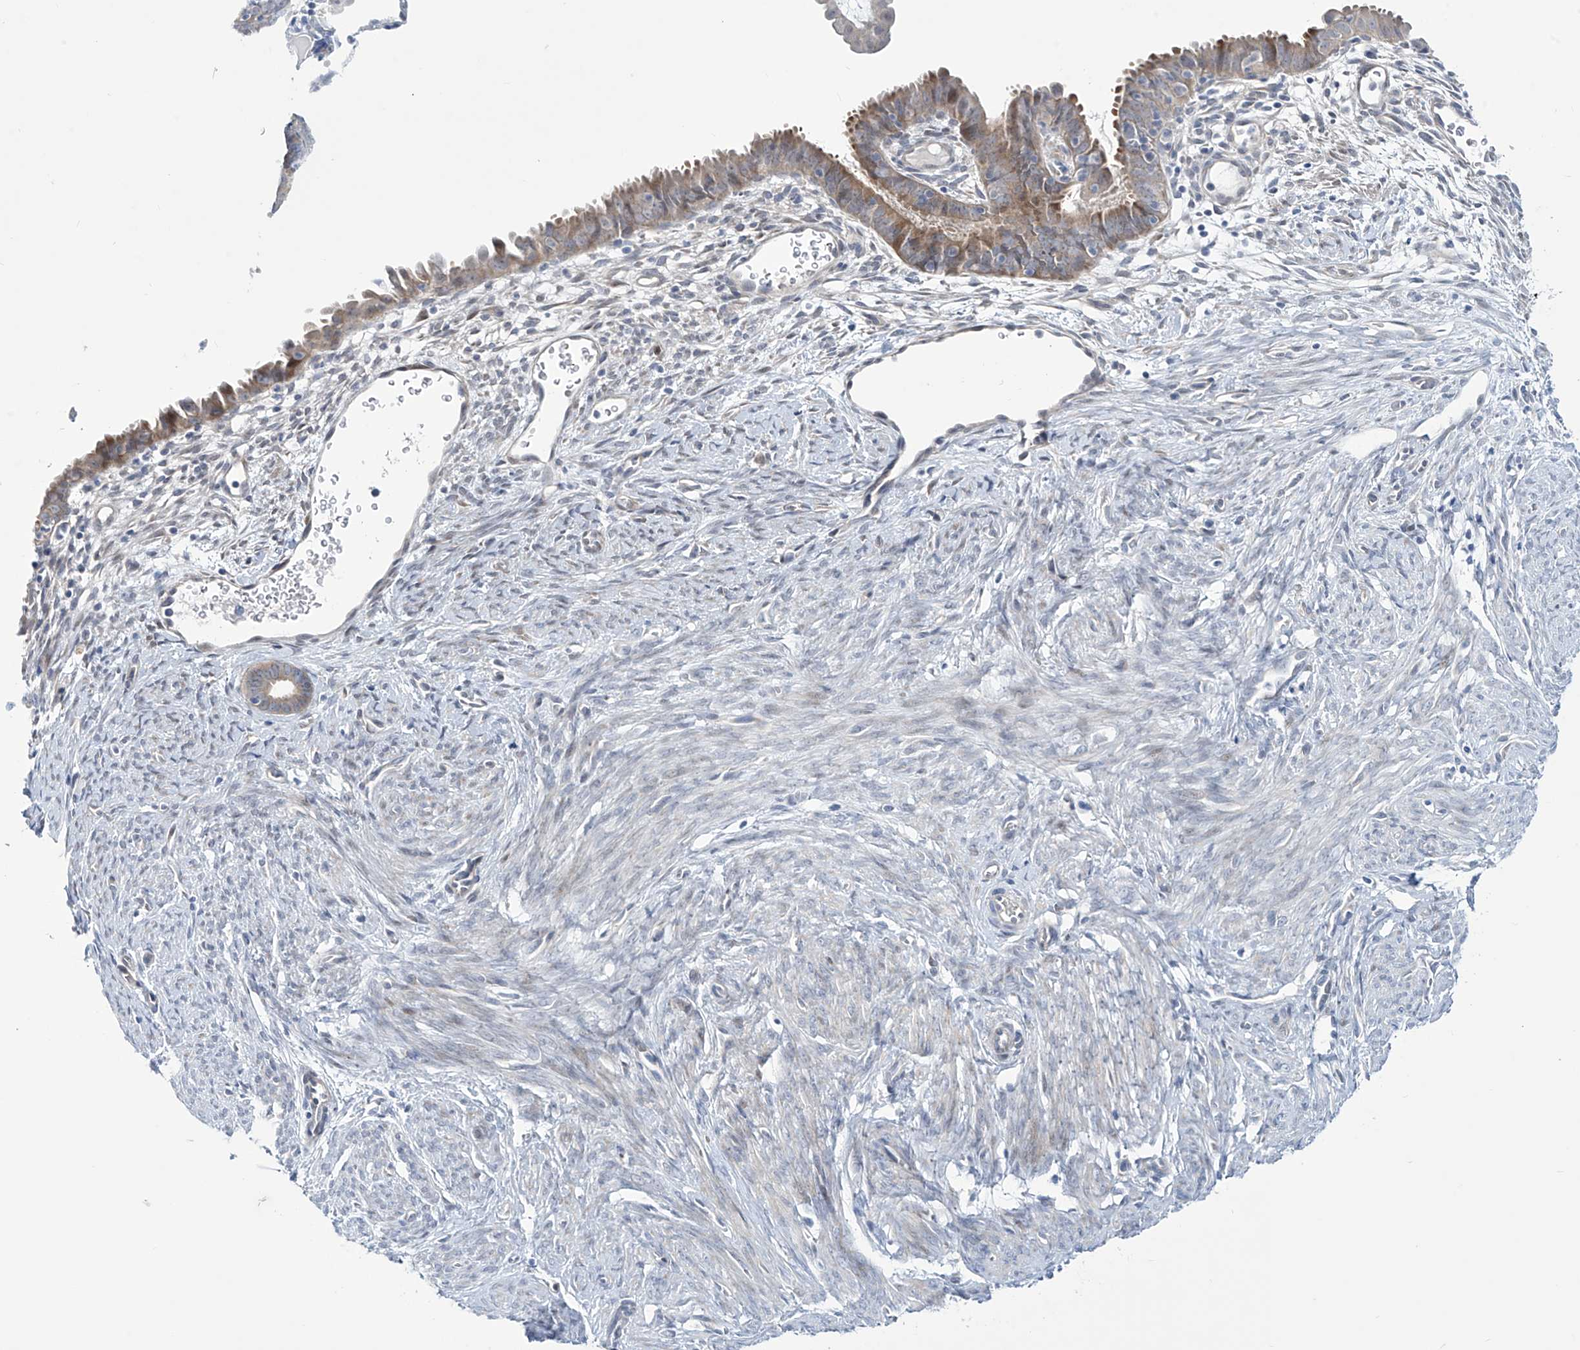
{"staining": {"intensity": "moderate", "quantity": "25%-75%", "location": "cytoplasmic/membranous"}, "tissue": "endometrial cancer", "cell_type": "Tumor cells", "image_type": "cancer", "snomed": [{"axis": "morphology", "description": "Adenocarcinoma, NOS"}, {"axis": "topography", "description": "Endometrium"}], "caption": "The immunohistochemical stain shows moderate cytoplasmic/membranous expression in tumor cells of endometrial cancer (adenocarcinoma) tissue.", "gene": "TRIM60", "patient": {"sex": "female", "age": 51}}